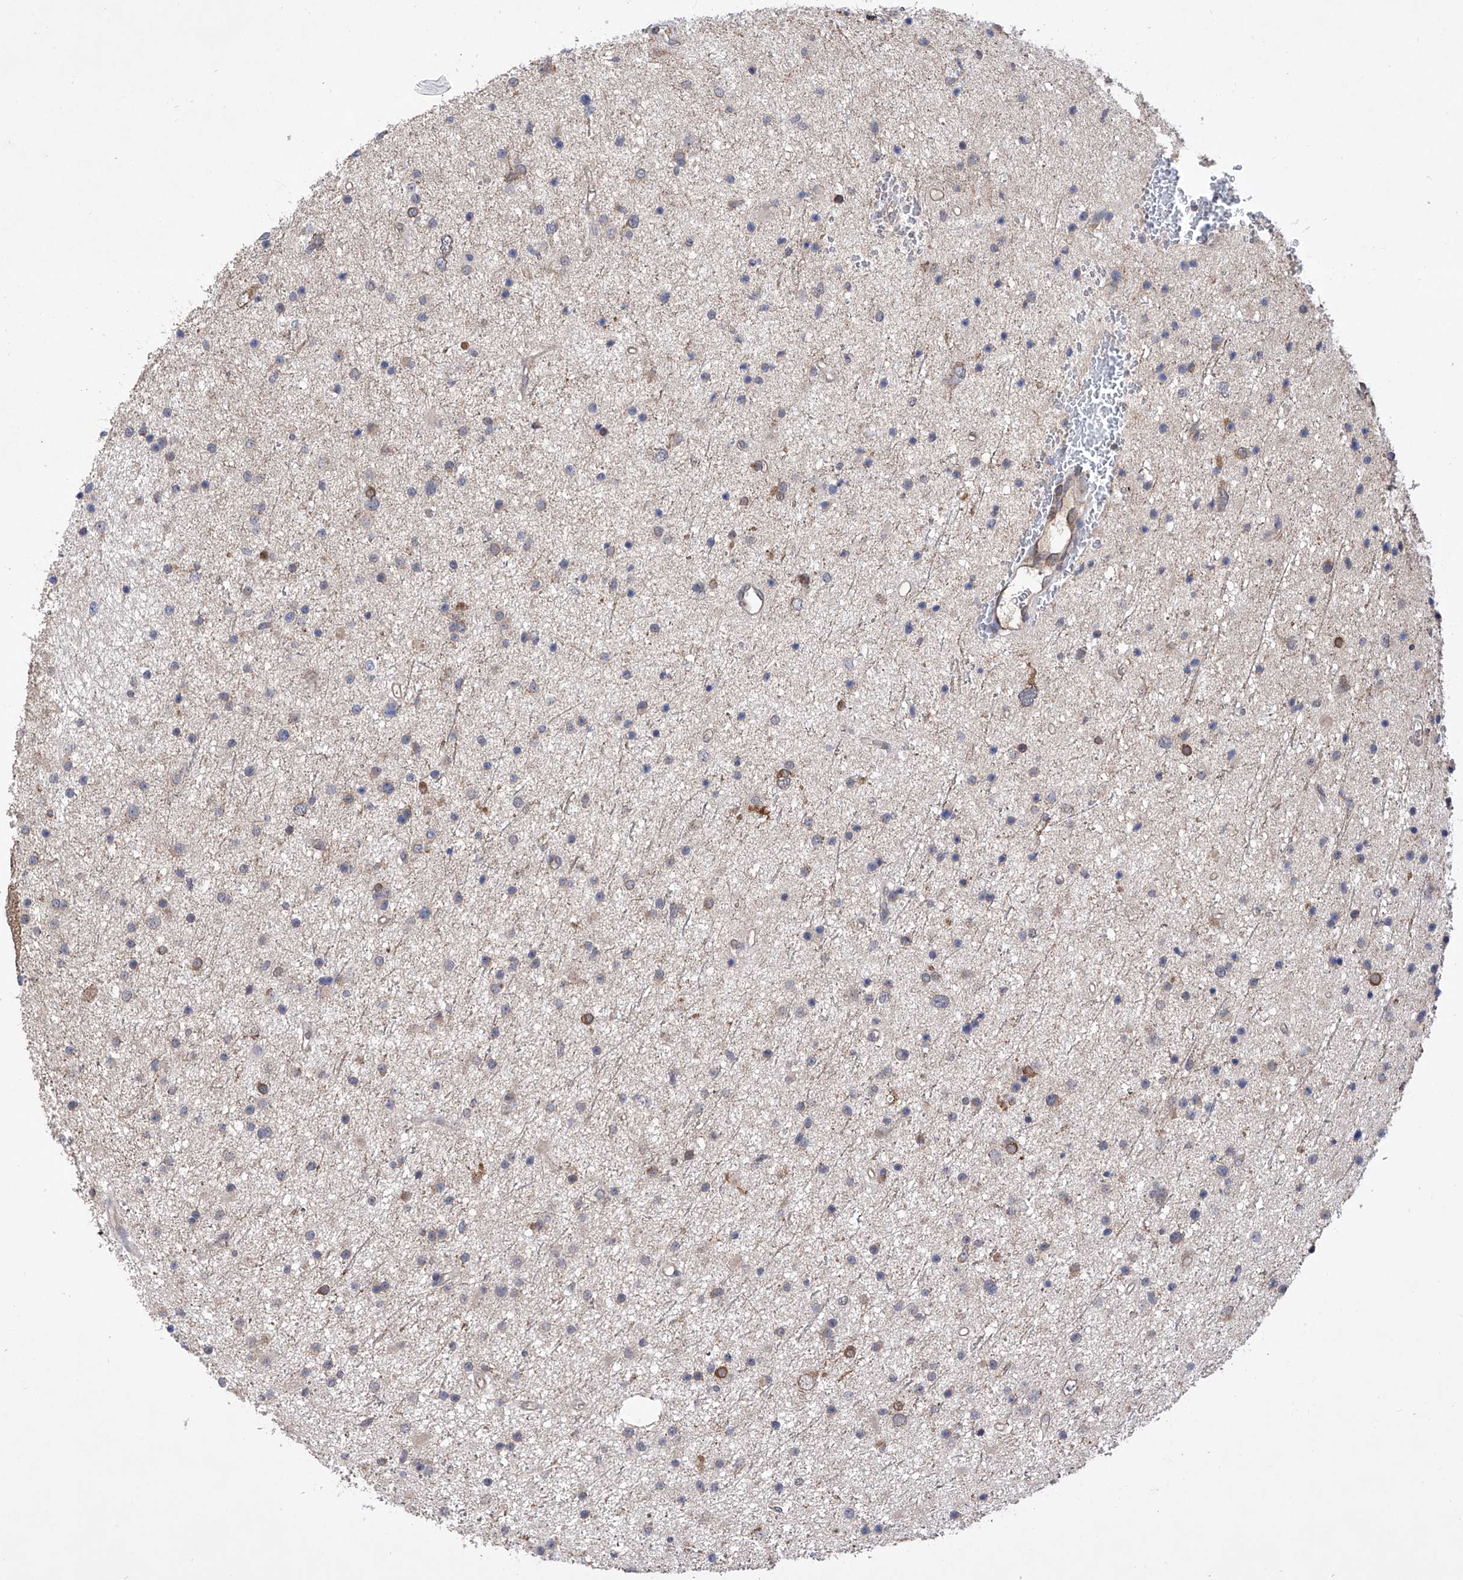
{"staining": {"intensity": "negative", "quantity": "none", "location": "none"}, "tissue": "glioma", "cell_type": "Tumor cells", "image_type": "cancer", "snomed": [{"axis": "morphology", "description": "Glioma, malignant, Low grade"}, {"axis": "topography", "description": "Cerebral cortex"}], "caption": "Glioma stained for a protein using immunohistochemistry (IHC) shows no positivity tumor cells.", "gene": "USP45", "patient": {"sex": "female", "age": 39}}